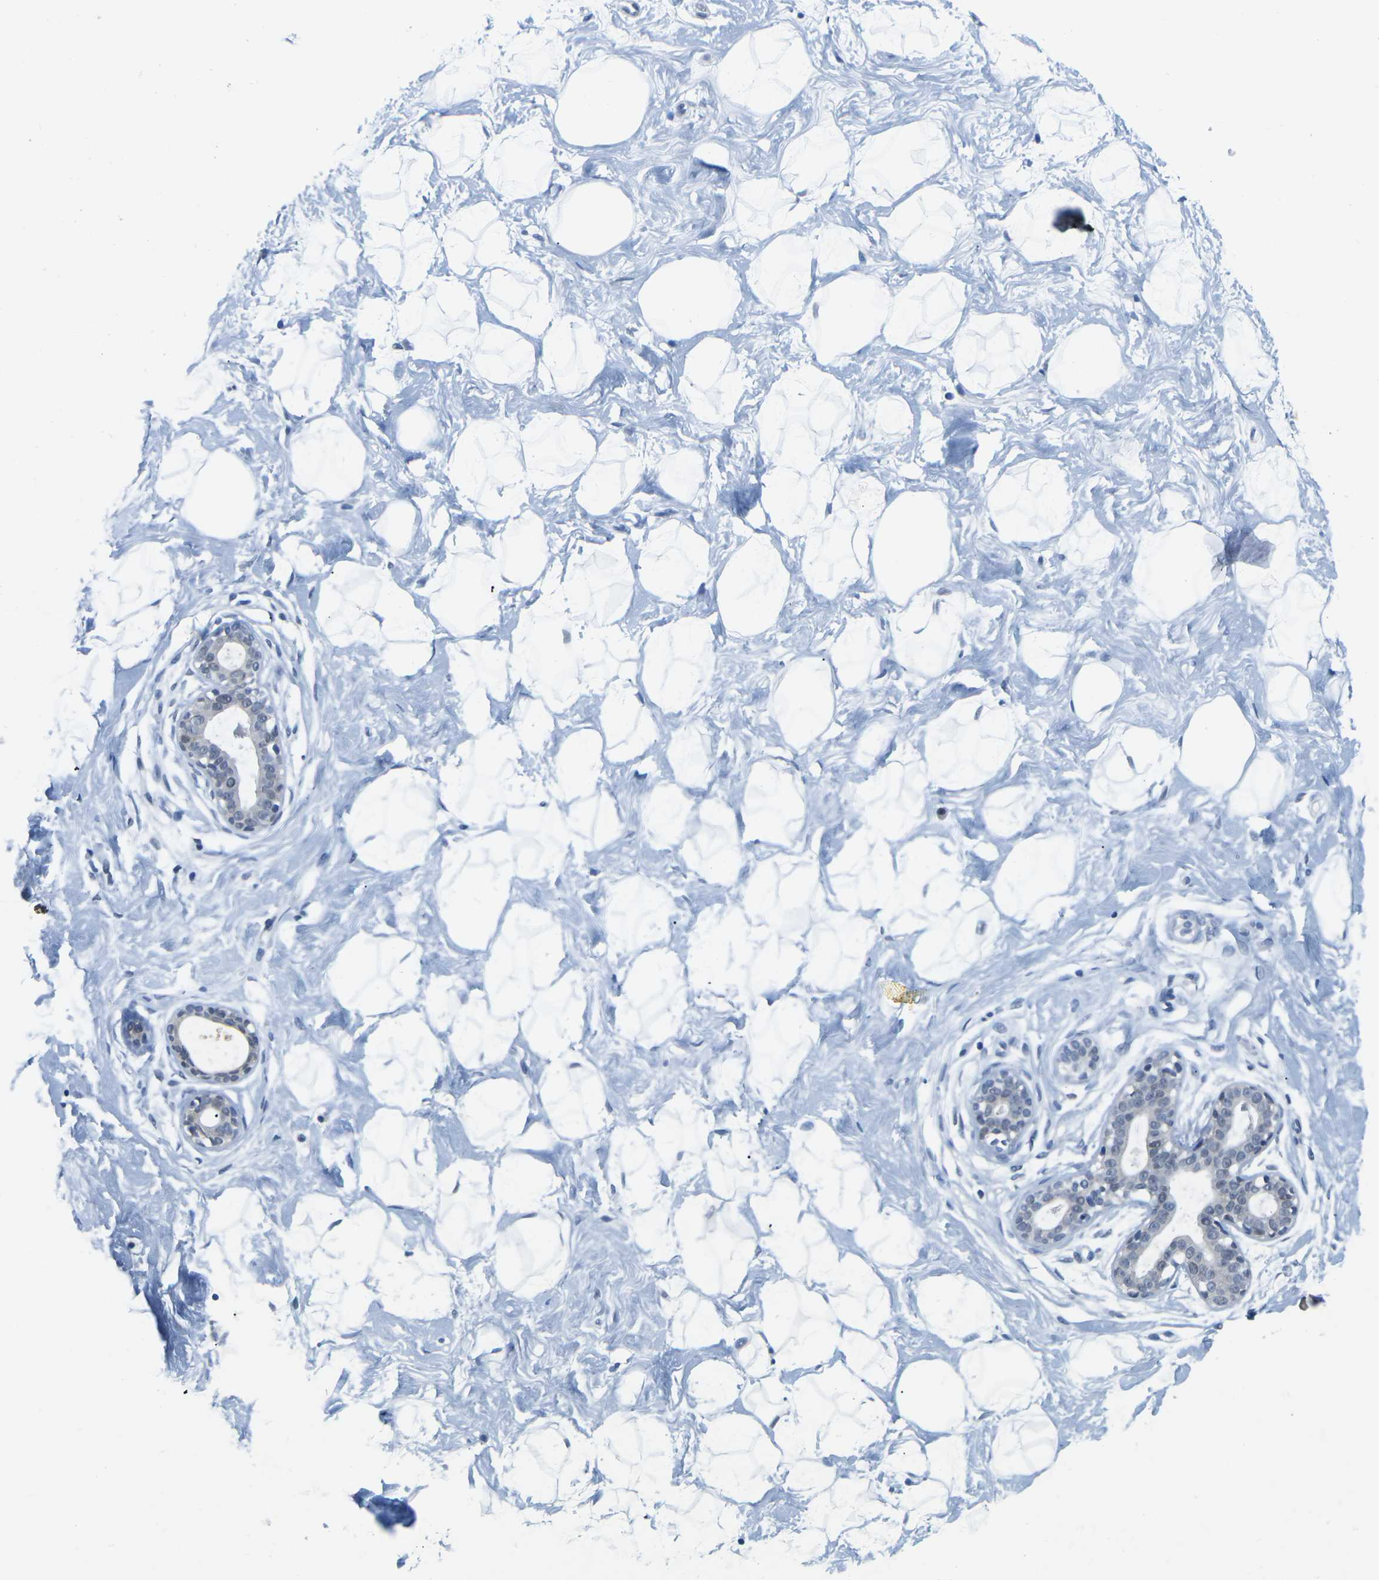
{"staining": {"intensity": "negative", "quantity": "none", "location": "none"}, "tissue": "breast", "cell_type": "Adipocytes", "image_type": "normal", "snomed": [{"axis": "morphology", "description": "Normal tissue, NOS"}, {"axis": "topography", "description": "Breast"}], "caption": "Immunohistochemistry of unremarkable breast shows no staining in adipocytes.", "gene": "UBA7", "patient": {"sex": "female", "age": 23}}